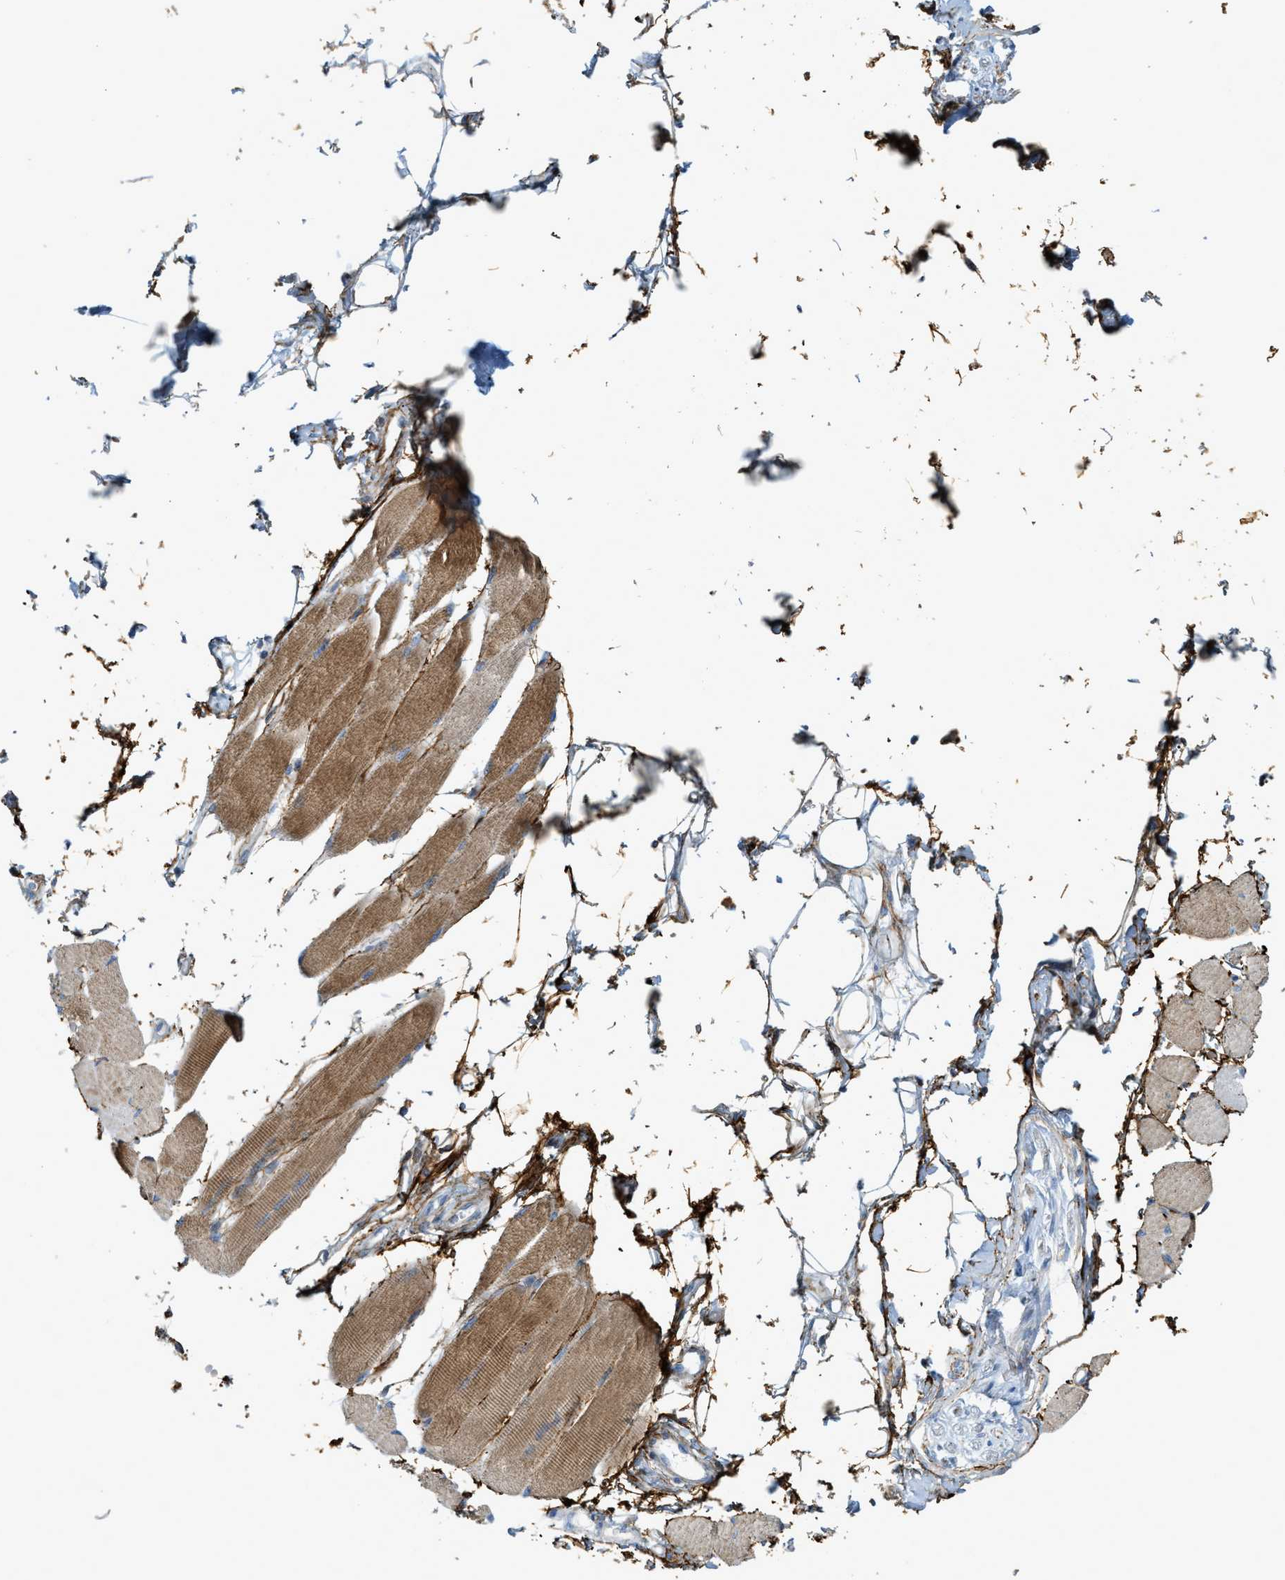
{"staining": {"intensity": "moderate", "quantity": ">75%", "location": "cytoplasmic/membranous"}, "tissue": "skeletal muscle", "cell_type": "Myocytes", "image_type": "normal", "snomed": [{"axis": "morphology", "description": "Normal tissue, NOS"}, {"axis": "topography", "description": "Skeletal muscle"}, {"axis": "topography", "description": "Peripheral nerve tissue"}], "caption": "IHC photomicrograph of normal skeletal muscle: skeletal muscle stained using IHC shows medium levels of moderate protein expression localized specifically in the cytoplasmic/membranous of myocytes, appearing as a cytoplasmic/membranous brown color.", "gene": "LMBRD1", "patient": {"sex": "female", "age": 84}}